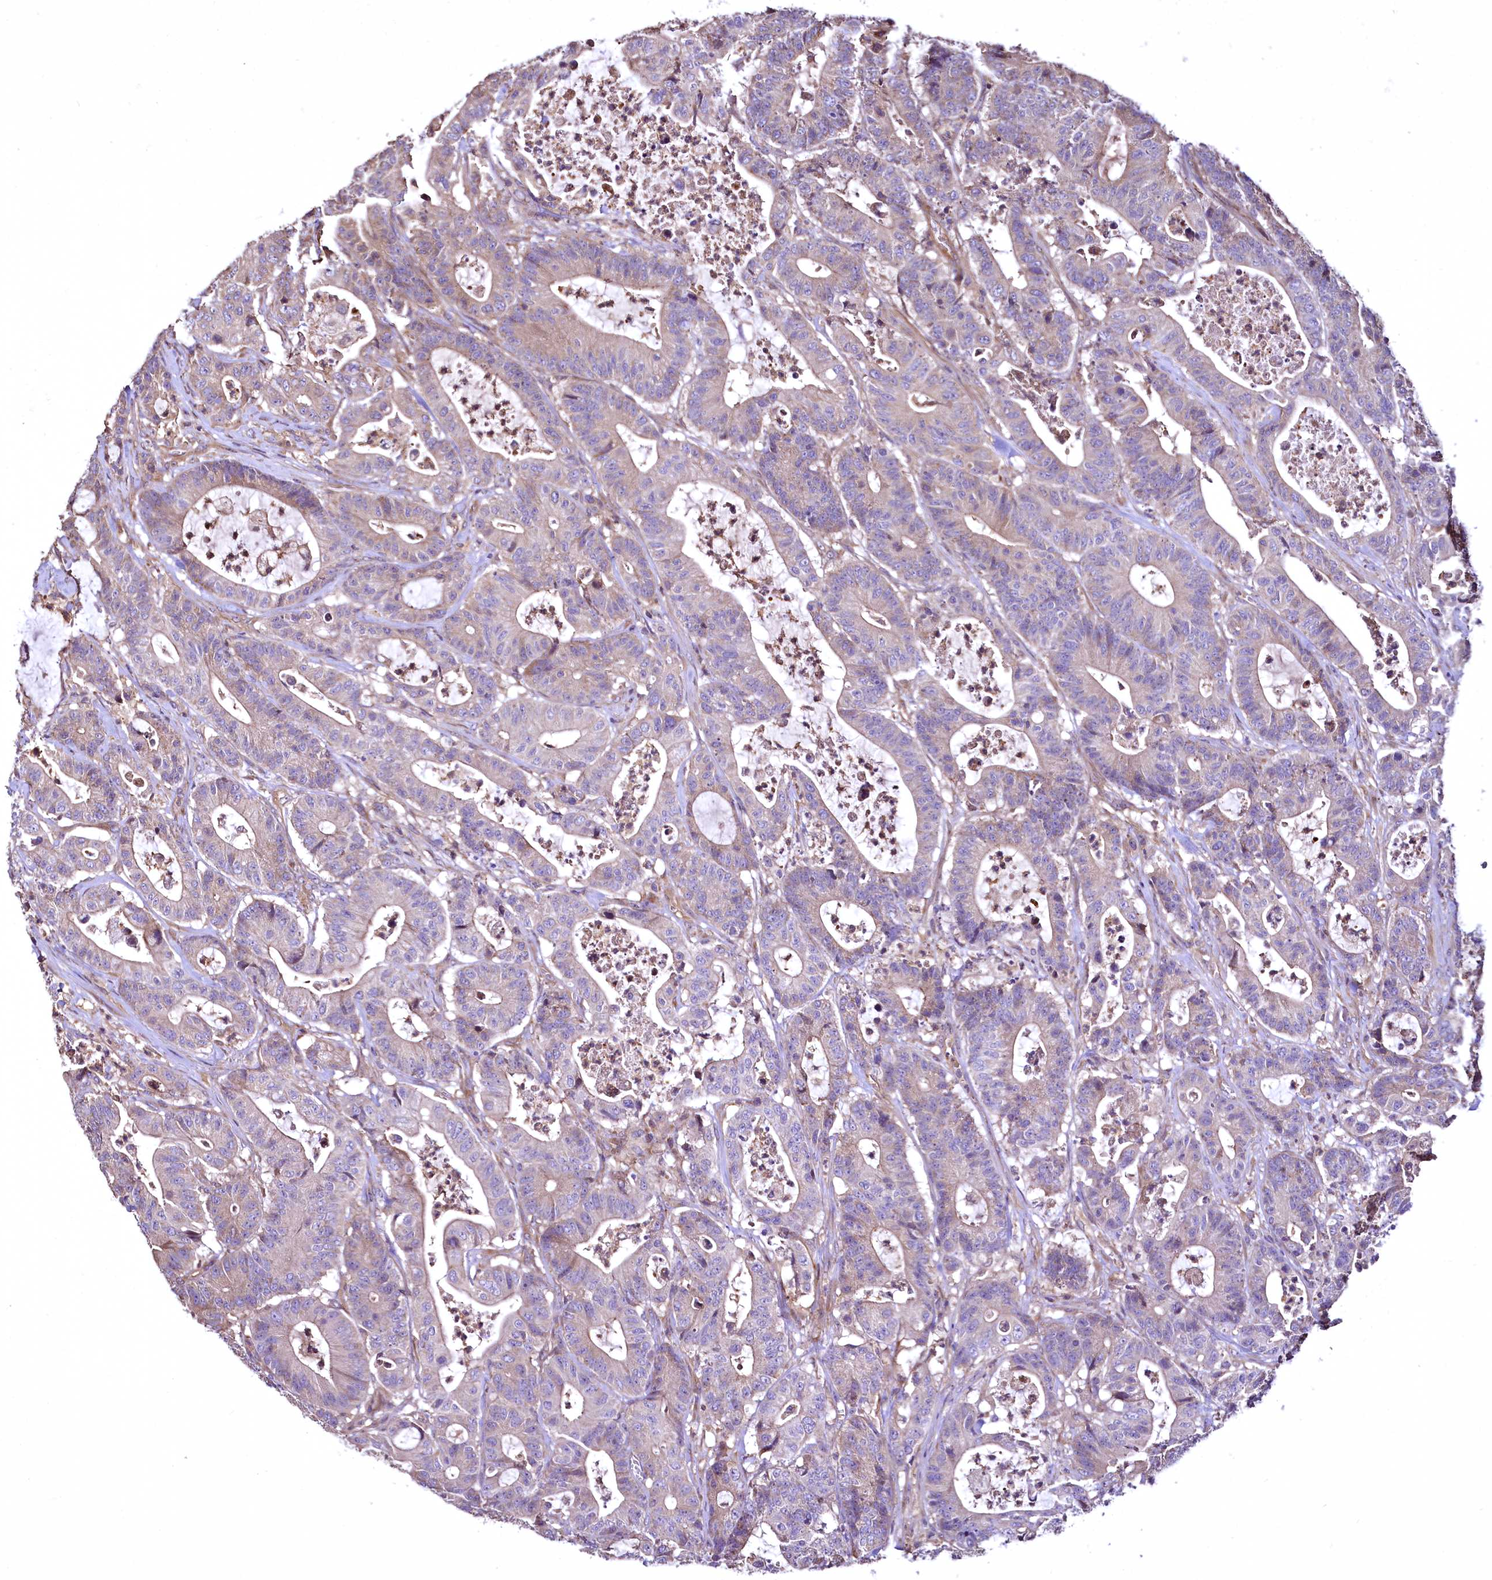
{"staining": {"intensity": "moderate", "quantity": ">75%", "location": "cytoplasmic/membranous"}, "tissue": "colorectal cancer", "cell_type": "Tumor cells", "image_type": "cancer", "snomed": [{"axis": "morphology", "description": "Adenocarcinoma, NOS"}, {"axis": "topography", "description": "Colon"}], "caption": "A photomicrograph showing moderate cytoplasmic/membranous positivity in about >75% of tumor cells in colorectal adenocarcinoma, as visualized by brown immunohistochemical staining.", "gene": "TBCEL", "patient": {"sex": "female", "age": 84}}